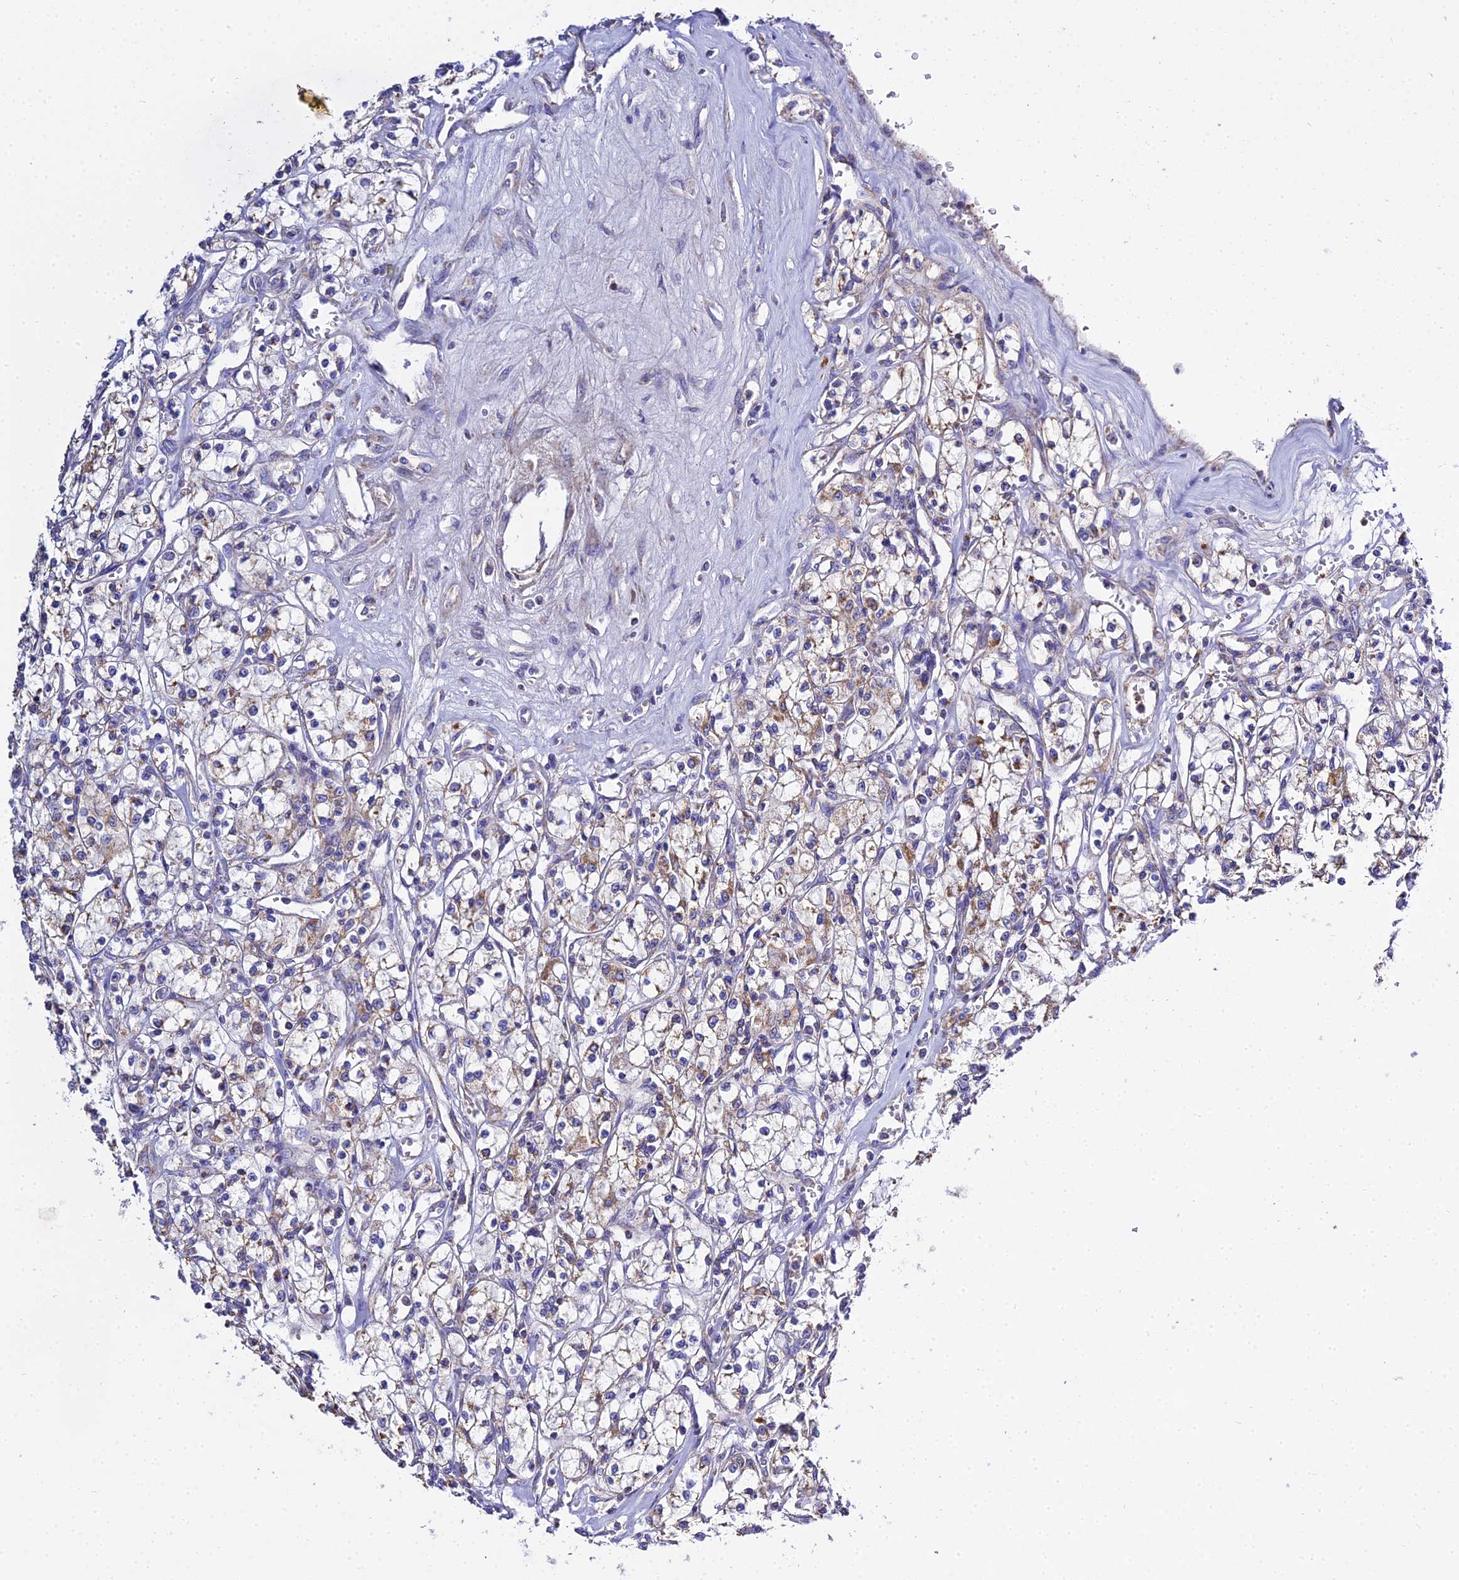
{"staining": {"intensity": "weak", "quantity": "25%-75%", "location": "cytoplasmic/membranous"}, "tissue": "renal cancer", "cell_type": "Tumor cells", "image_type": "cancer", "snomed": [{"axis": "morphology", "description": "Adenocarcinoma, NOS"}, {"axis": "topography", "description": "Kidney"}], "caption": "Immunohistochemical staining of human adenocarcinoma (renal) reveals low levels of weak cytoplasmic/membranous positivity in approximately 25%-75% of tumor cells.", "gene": "TYW5", "patient": {"sex": "female", "age": 59}}